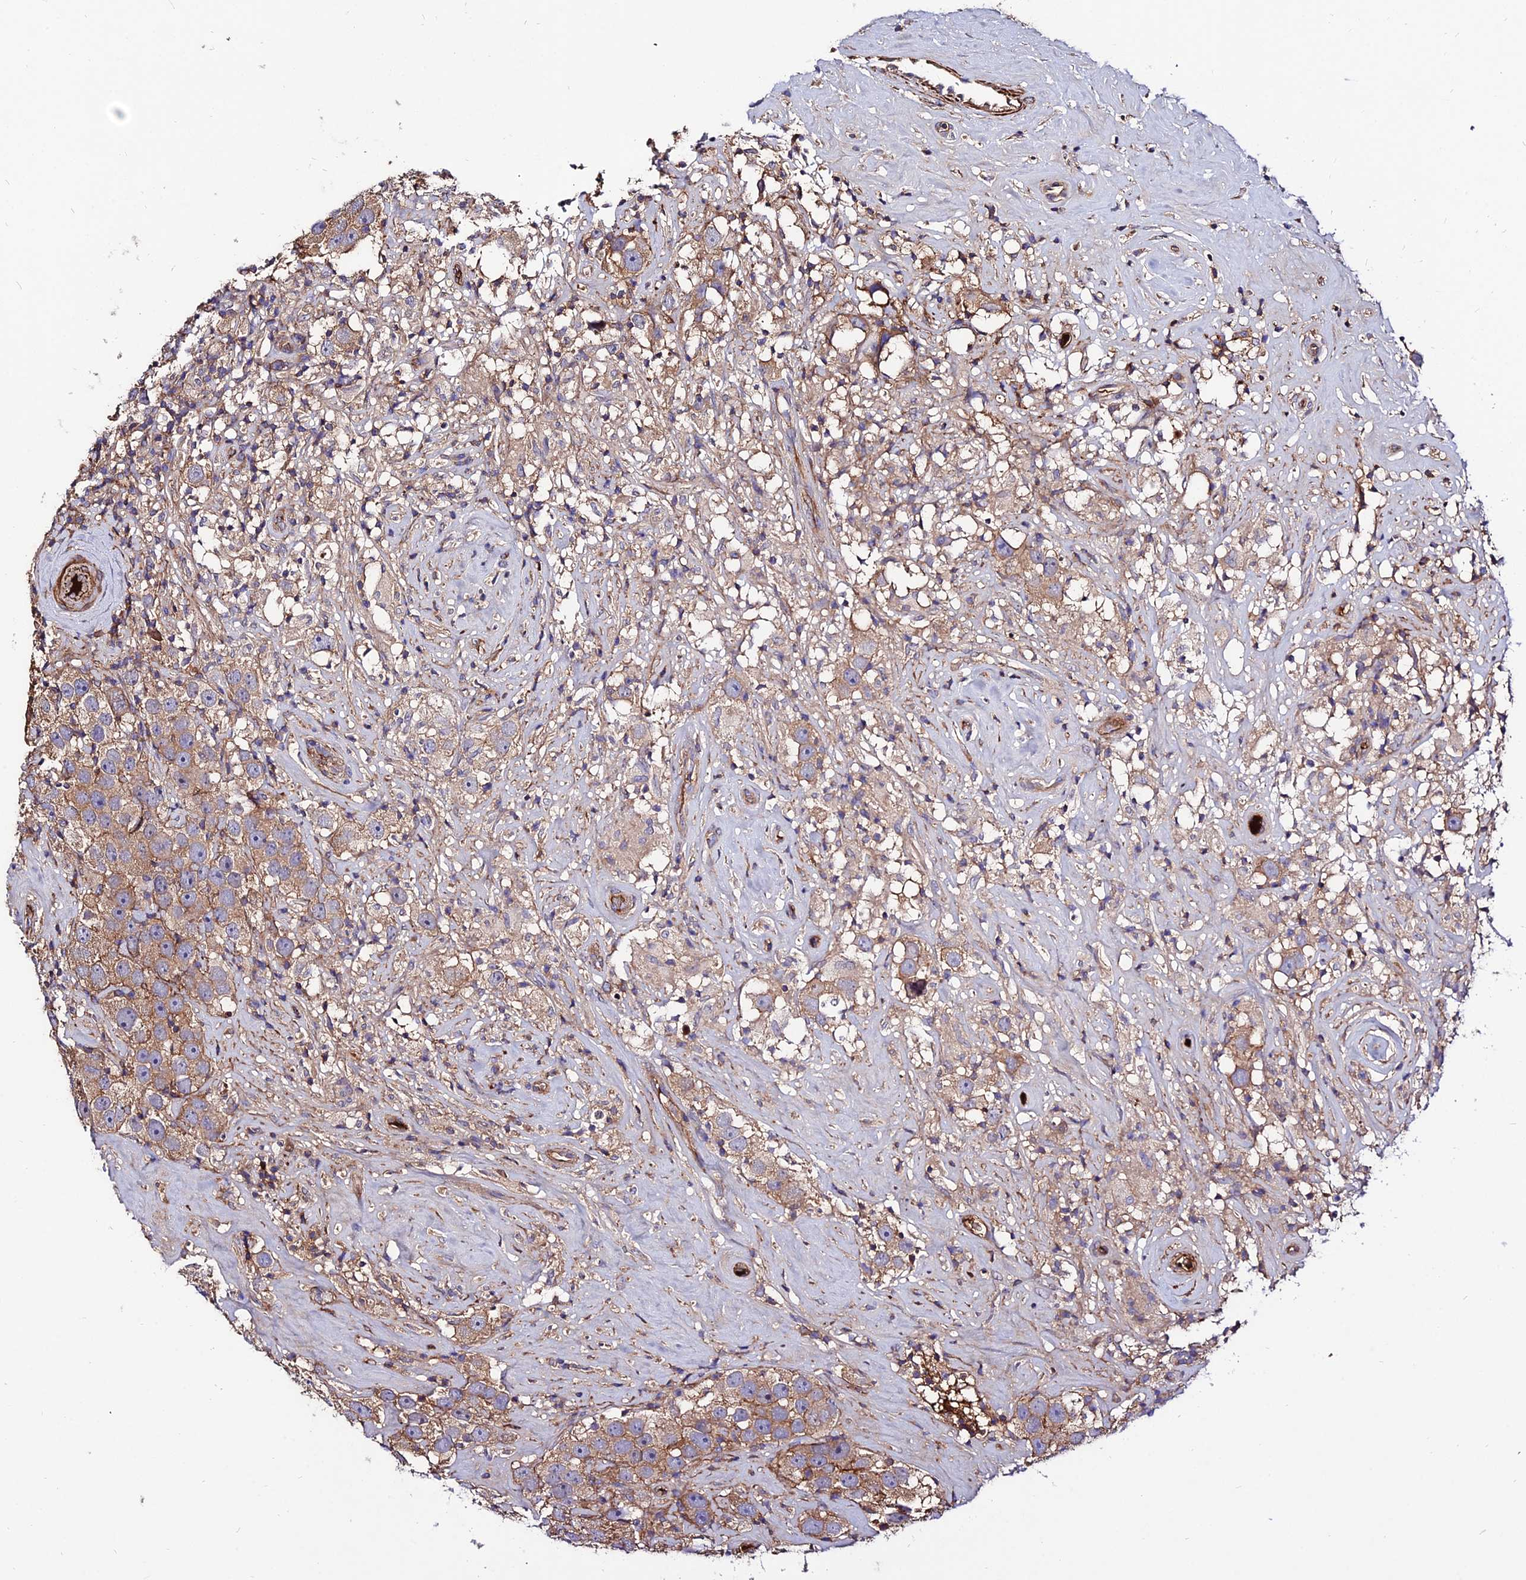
{"staining": {"intensity": "weak", "quantity": ">75%", "location": "cytoplasmic/membranous"}, "tissue": "testis cancer", "cell_type": "Tumor cells", "image_type": "cancer", "snomed": [{"axis": "morphology", "description": "Seminoma, NOS"}, {"axis": "topography", "description": "Testis"}], "caption": "Weak cytoplasmic/membranous positivity is present in approximately >75% of tumor cells in testis seminoma. (Brightfield microscopy of DAB IHC at high magnification).", "gene": "PYM1", "patient": {"sex": "male", "age": 49}}